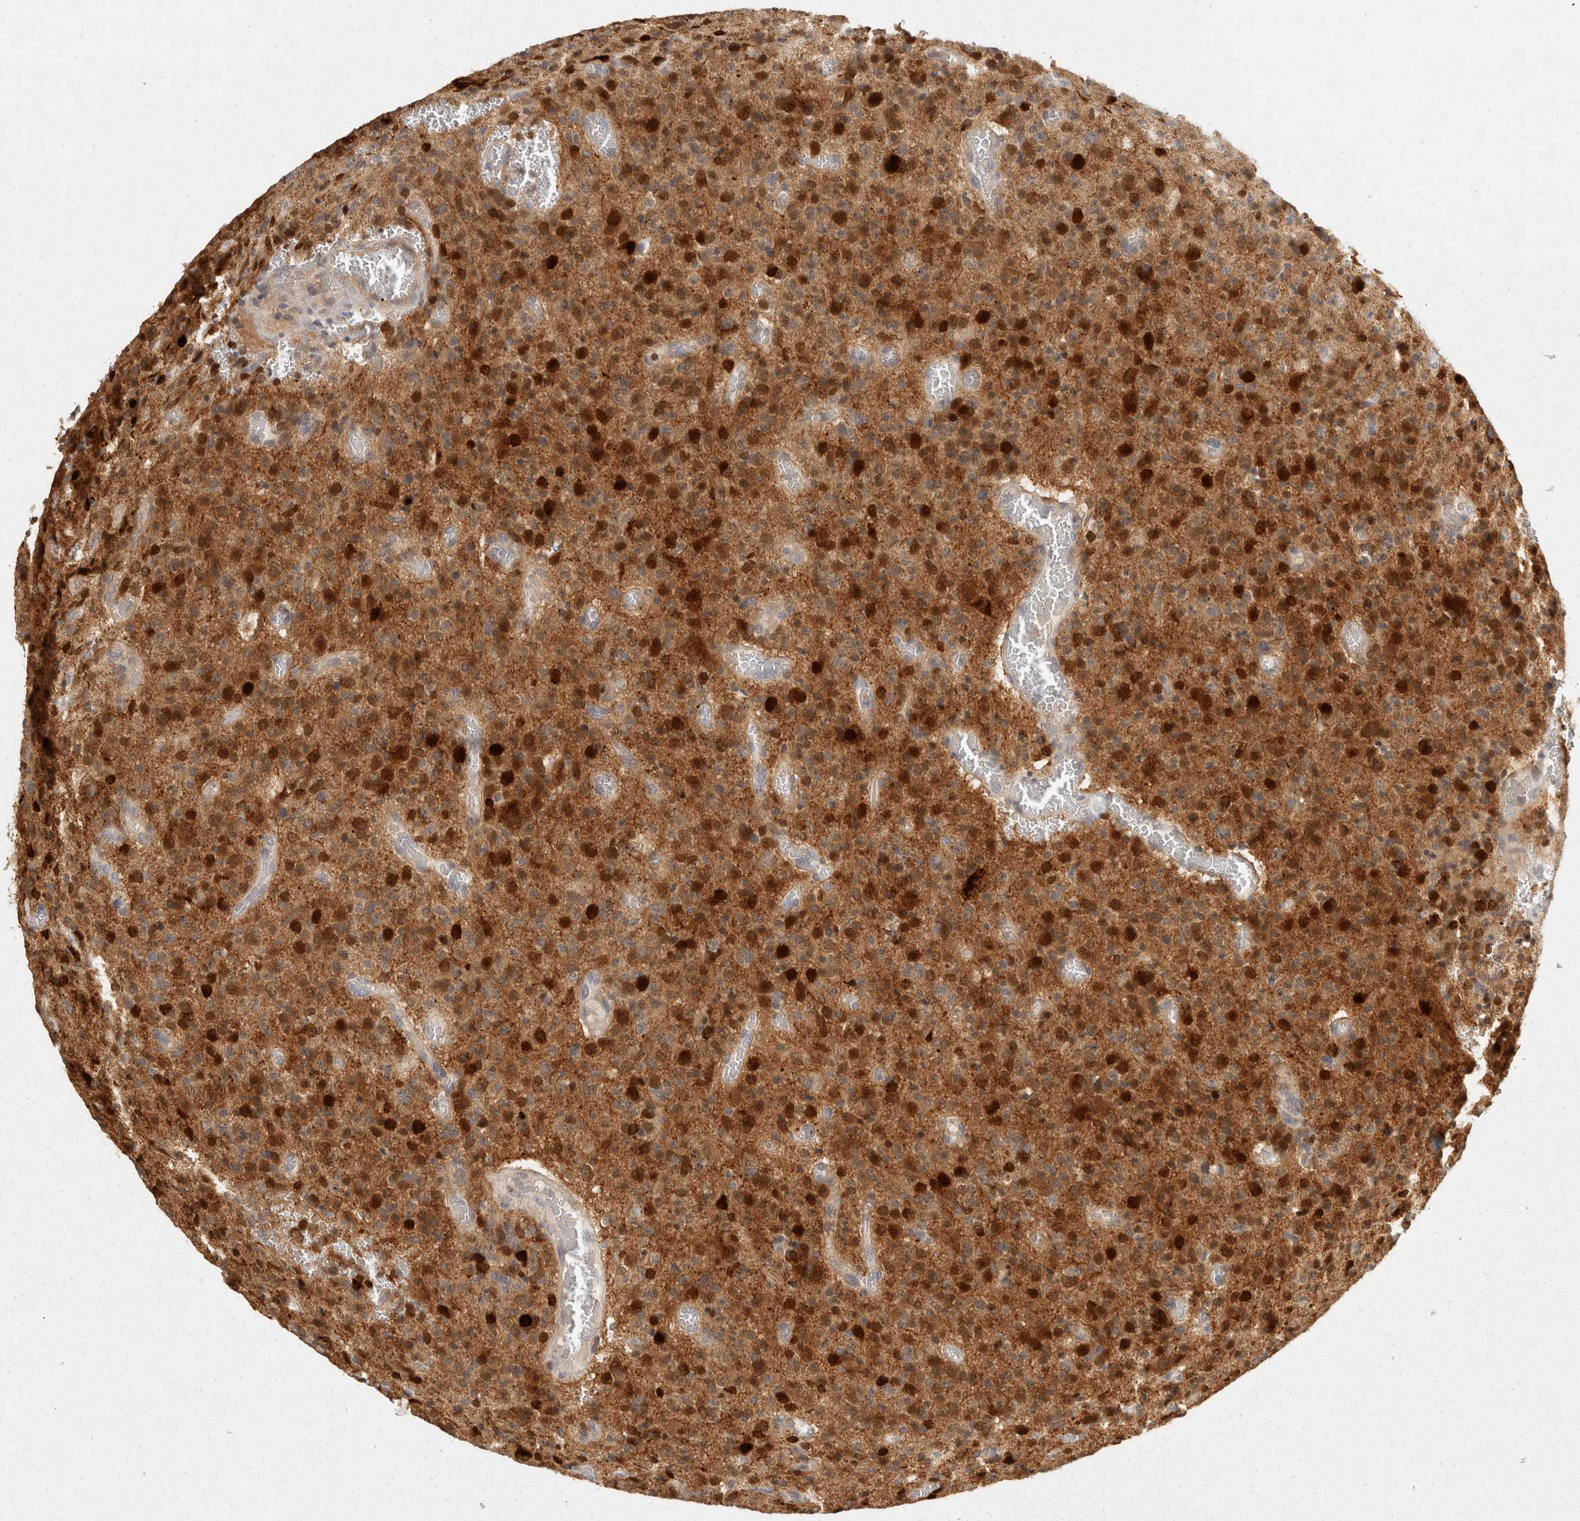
{"staining": {"intensity": "strong", "quantity": "25%-75%", "location": "cytoplasmic/membranous,nuclear"}, "tissue": "glioma", "cell_type": "Tumor cells", "image_type": "cancer", "snomed": [{"axis": "morphology", "description": "Glioma, malignant, High grade"}, {"axis": "topography", "description": "Brain"}], "caption": "Glioma tissue reveals strong cytoplasmic/membranous and nuclear staining in approximately 25%-75% of tumor cells The staining was performed using DAB (3,3'-diaminobenzidine), with brown indicating positive protein expression. Nuclei are stained blue with hematoxylin.", "gene": "ACAT2", "patient": {"sex": "male", "age": 34}}